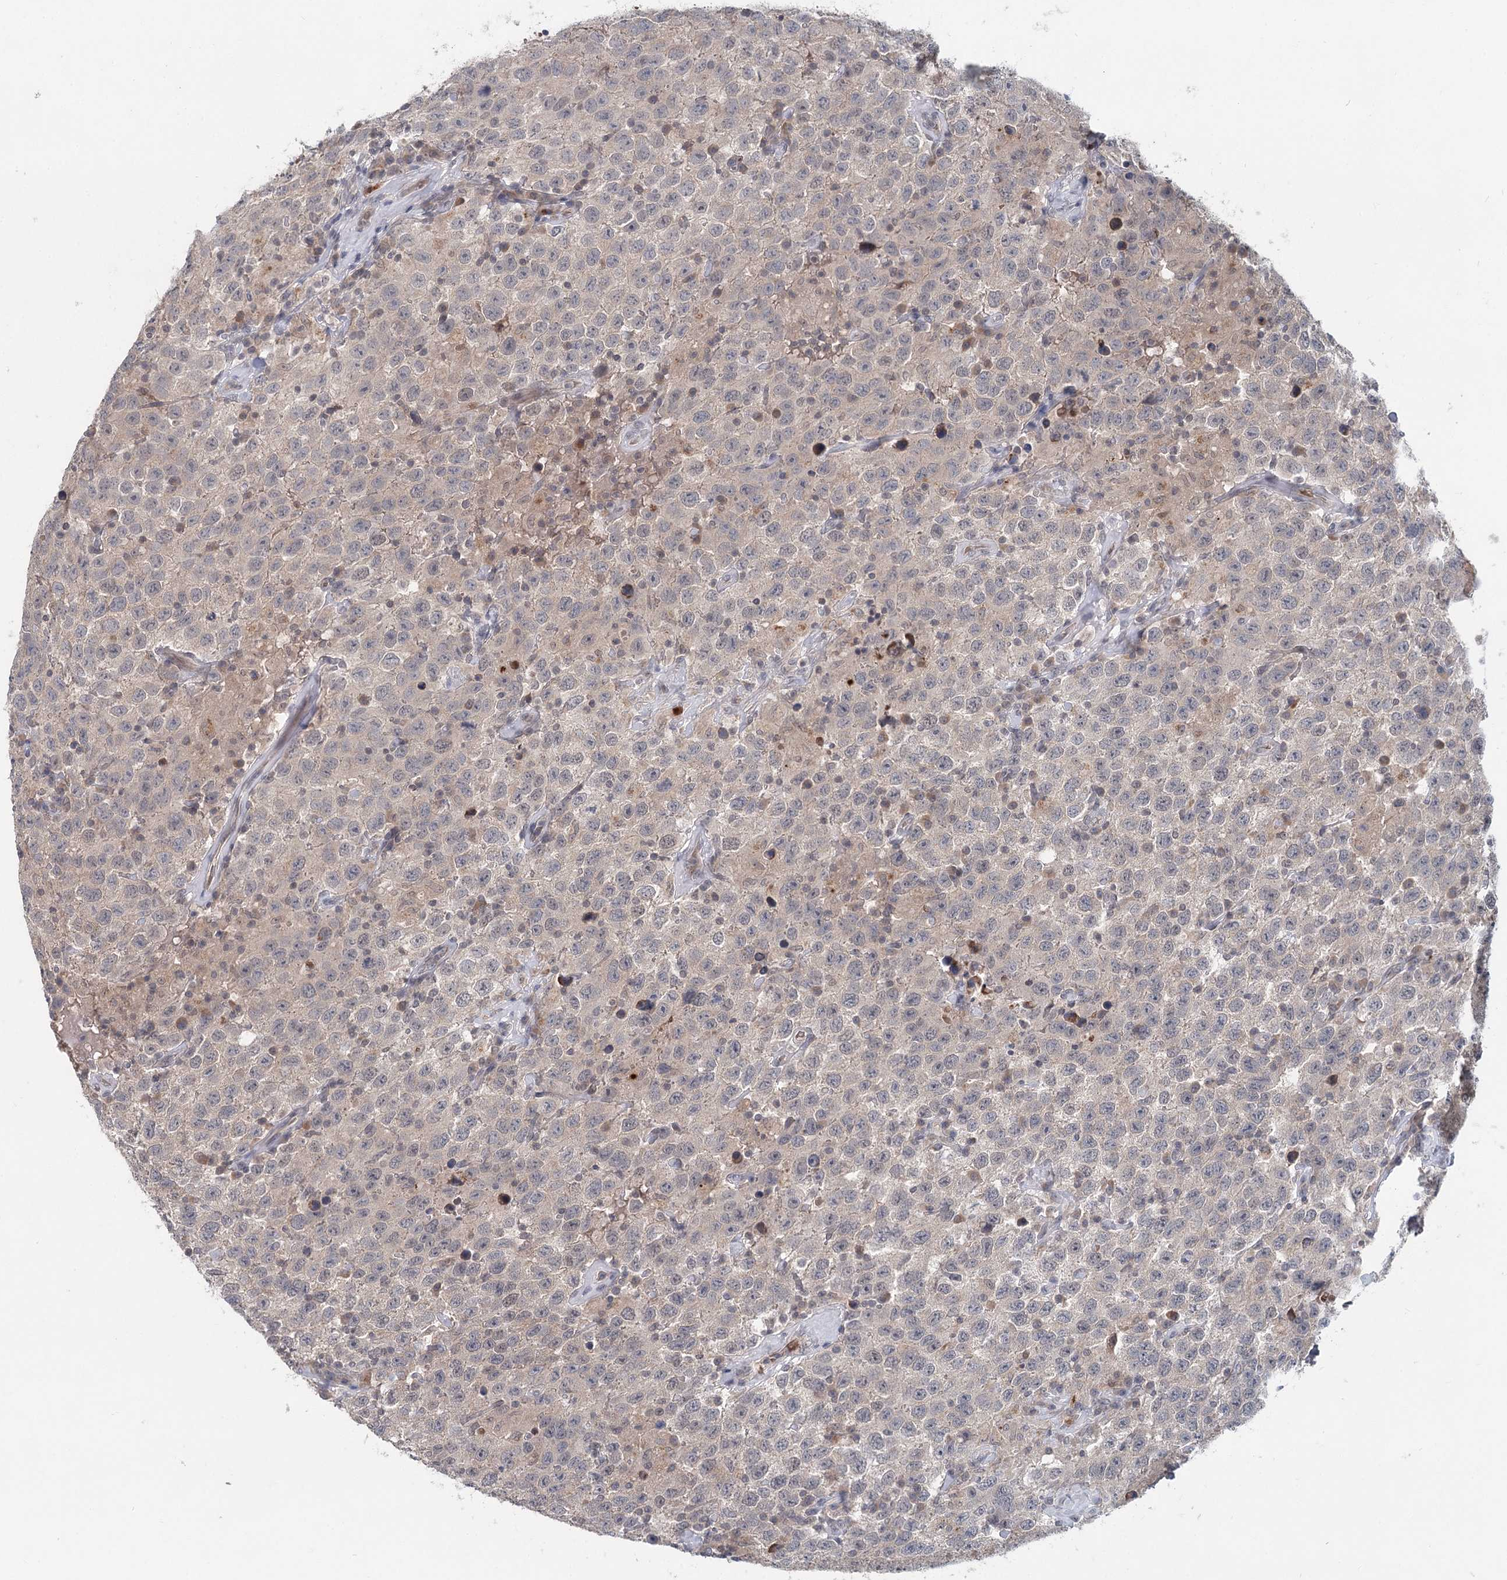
{"staining": {"intensity": "negative", "quantity": "none", "location": "none"}, "tissue": "testis cancer", "cell_type": "Tumor cells", "image_type": "cancer", "snomed": [{"axis": "morphology", "description": "Seminoma, NOS"}, {"axis": "topography", "description": "Testis"}], "caption": "There is no significant staining in tumor cells of testis cancer (seminoma).", "gene": "FBXO7", "patient": {"sex": "male", "age": 41}}